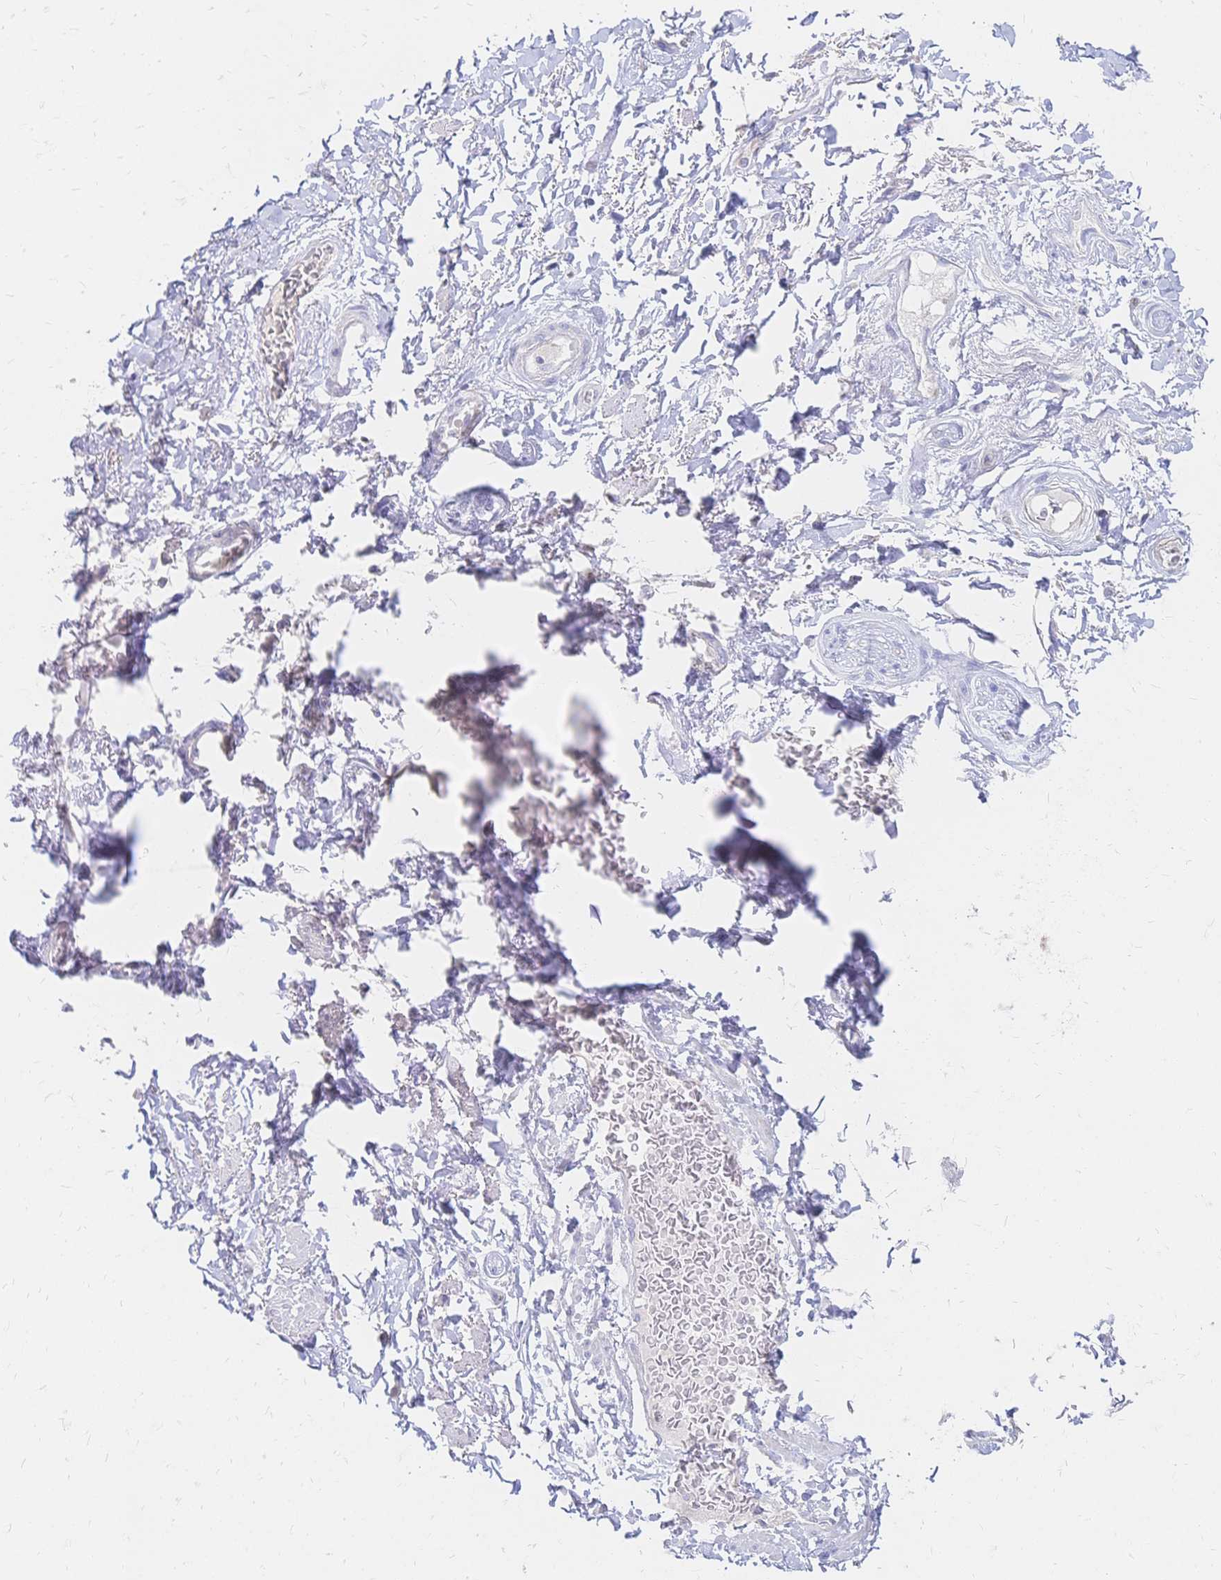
{"staining": {"intensity": "negative", "quantity": "none", "location": "none"}, "tissue": "adipose tissue", "cell_type": "Adipocytes", "image_type": "normal", "snomed": [{"axis": "morphology", "description": "Normal tissue, NOS"}, {"axis": "topography", "description": "Peripheral nerve tissue"}], "caption": "Benign adipose tissue was stained to show a protein in brown. There is no significant staining in adipocytes. The staining was performed using DAB to visualize the protein expression in brown, while the nuclei were stained in blue with hematoxylin (Magnification: 20x).", "gene": "VWC2L", "patient": {"sex": "male", "age": 51}}